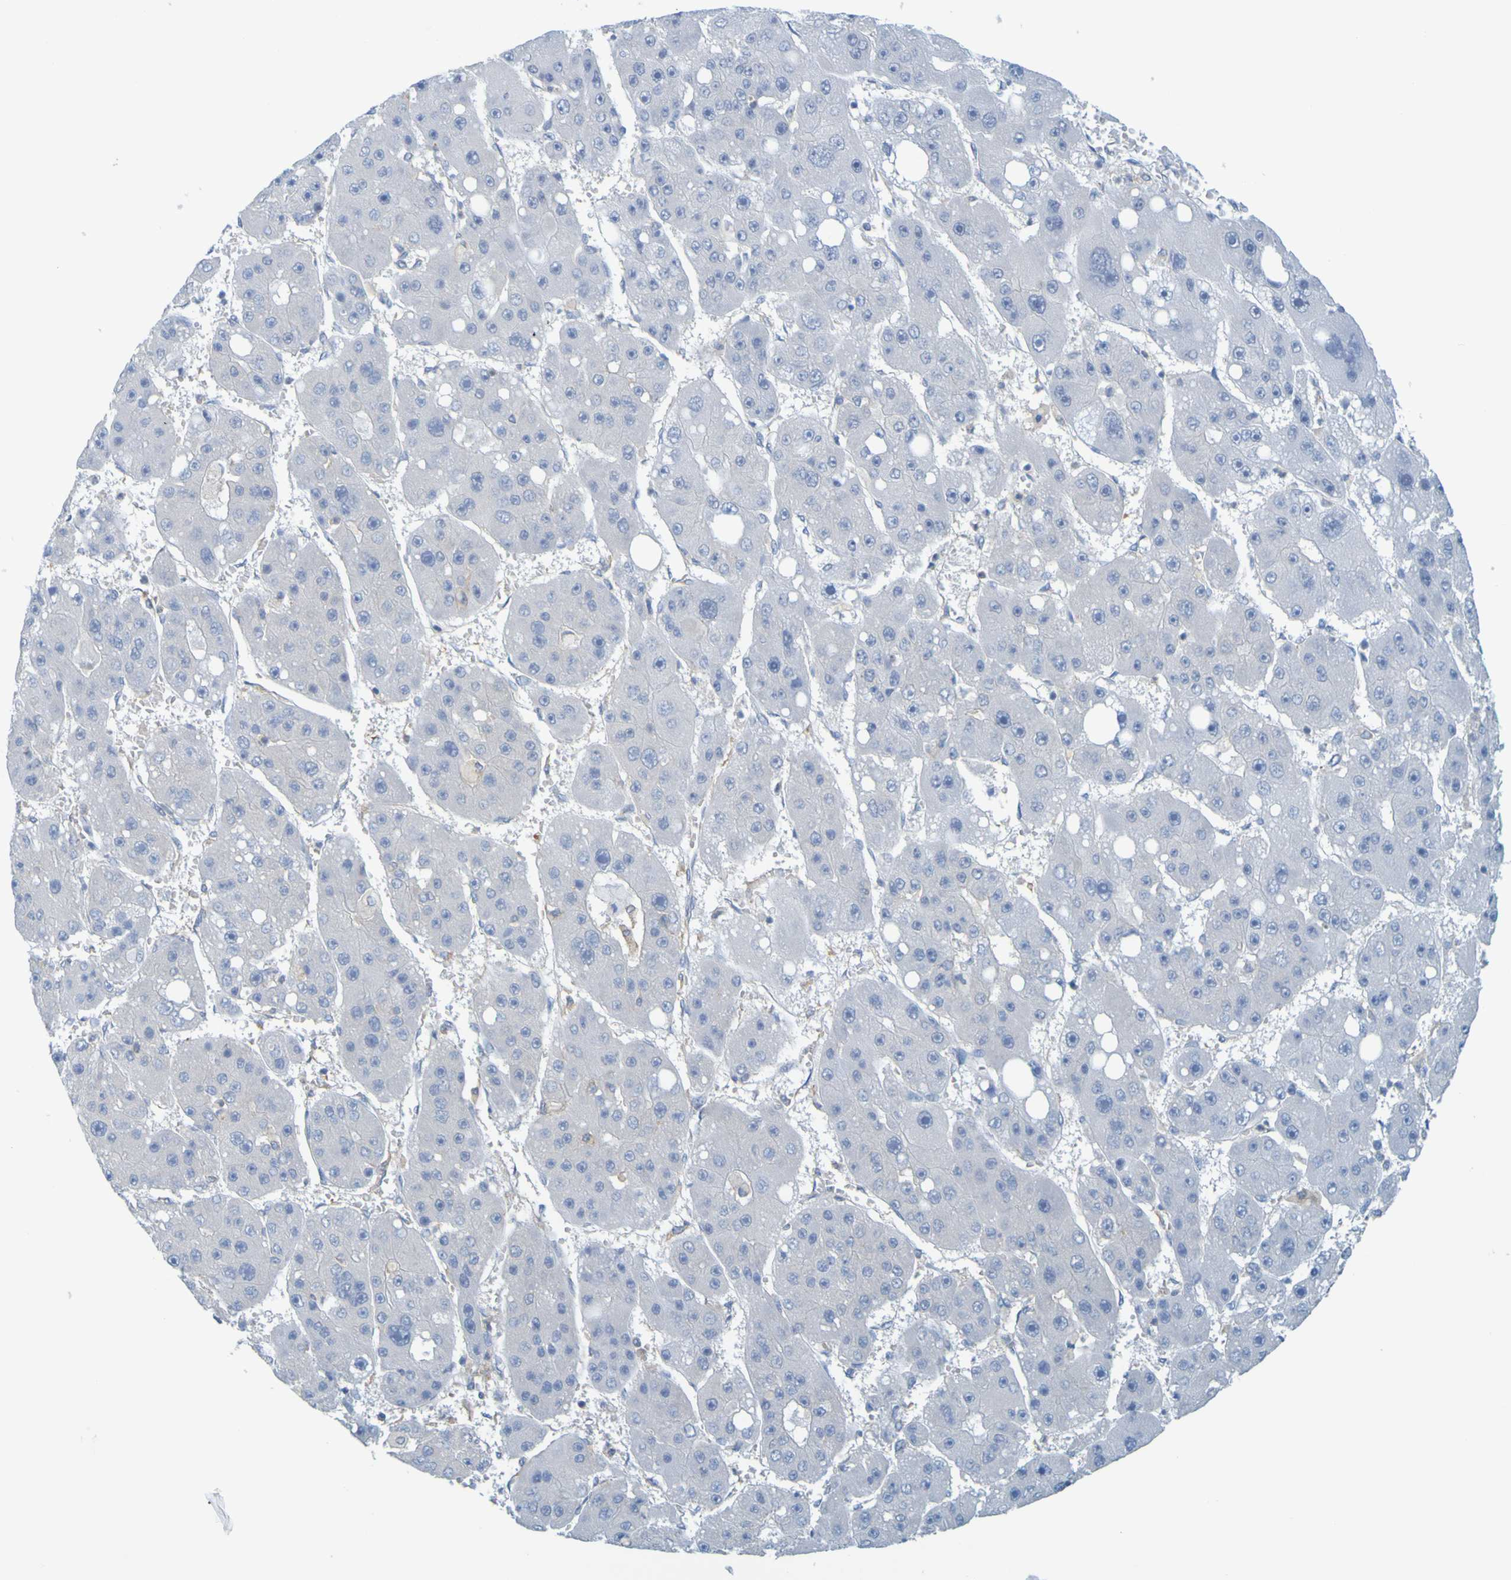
{"staining": {"intensity": "negative", "quantity": "none", "location": "none"}, "tissue": "liver cancer", "cell_type": "Tumor cells", "image_type": "cancer", "snomed": [{"axis": "morphology", "description": "Carcinoma, Hepatocellular, NOS"}, {"axis": "topography", "description": "Liver"}], "caption": "Tumor cells are negative for protein expression in human liver cancer (hepatocellular carcinoma).", "gene": "APPL1", "patient": {"sex": "female", "age": 61}}